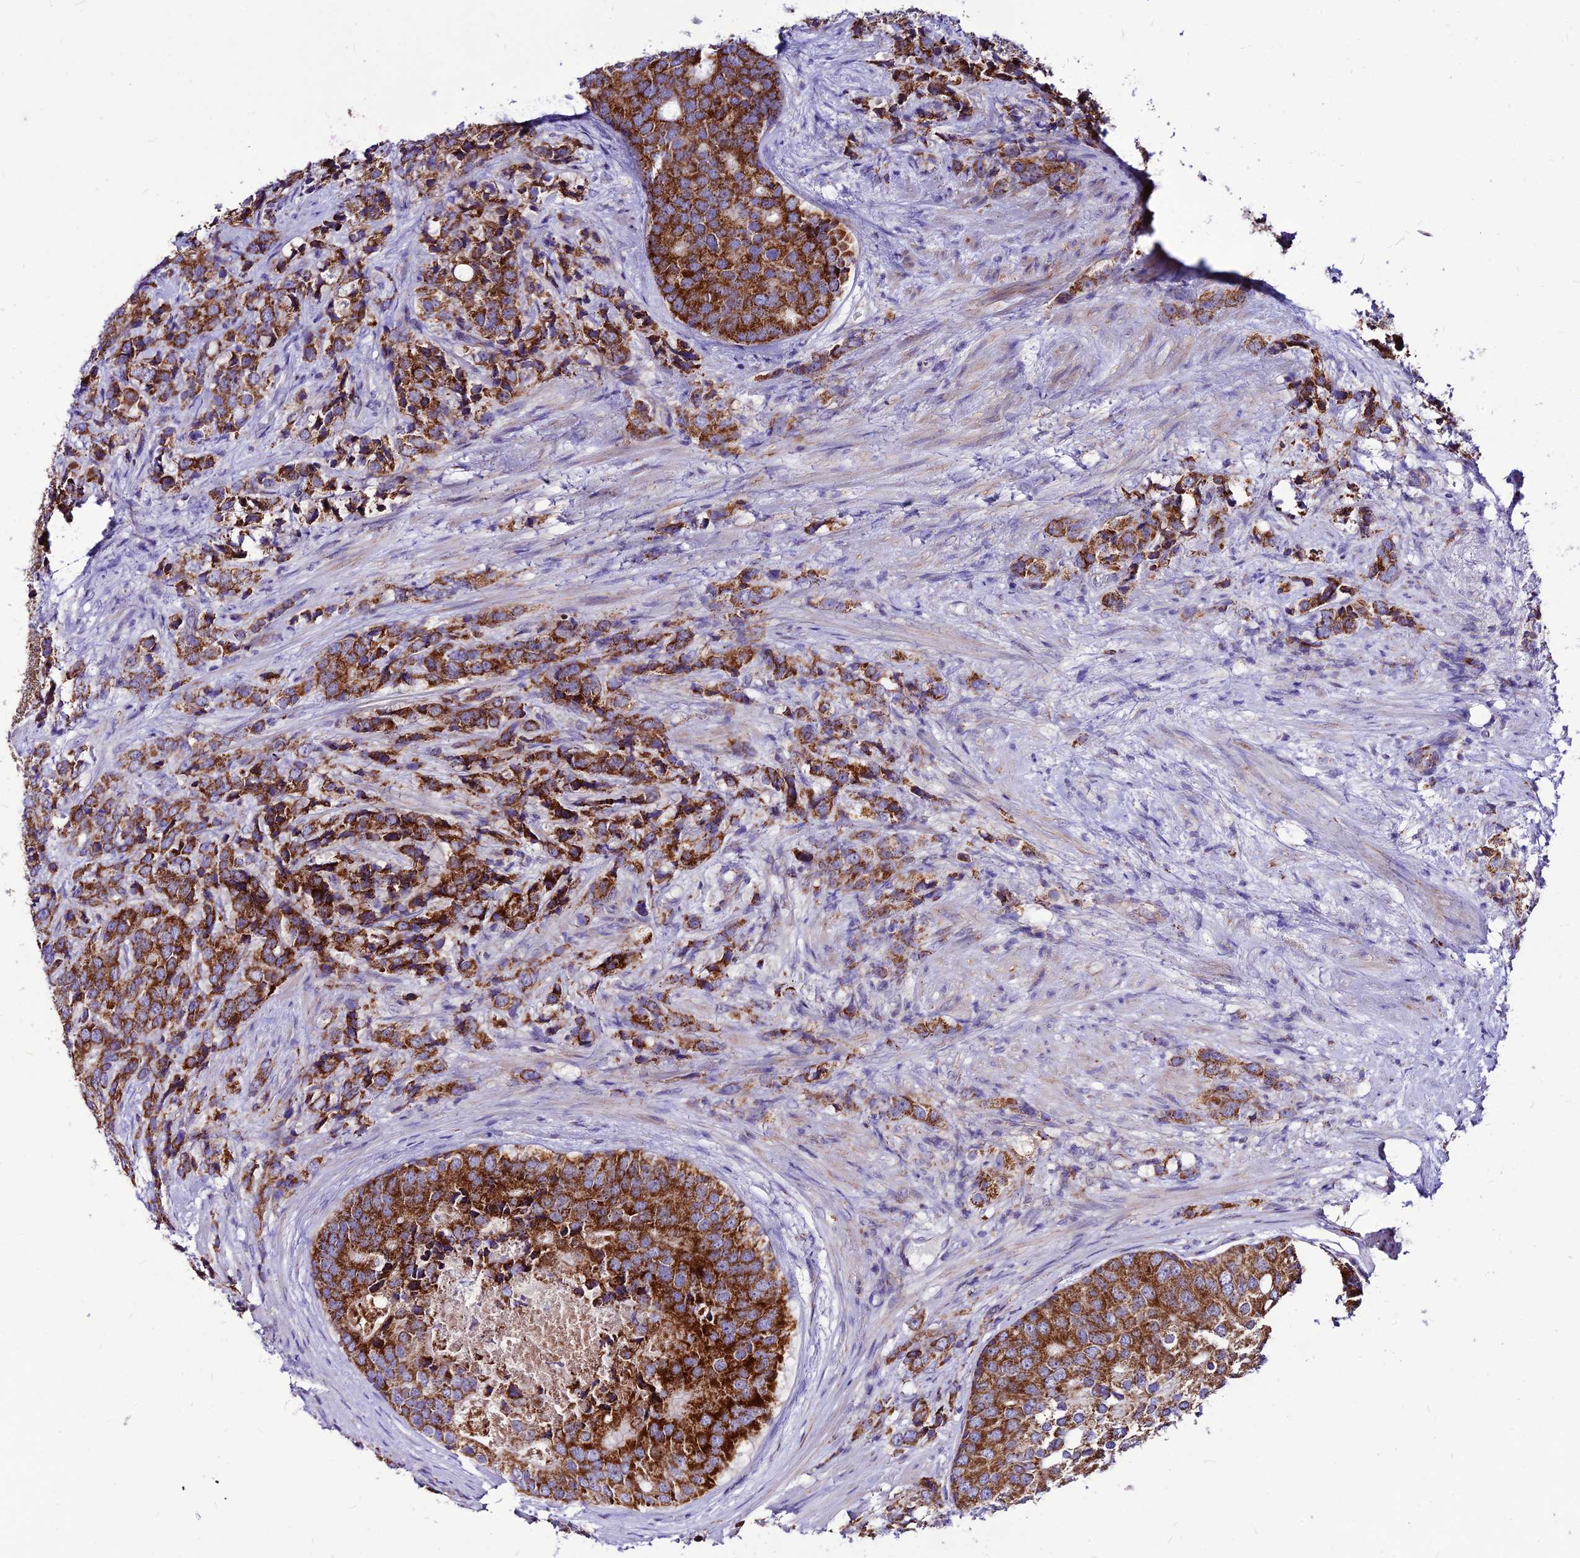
{"staining": {"intensity": "strong", "quantity": ">75%", "location": "cytoplasmic/membranous"}, "tissue": "prostate cancer", "cell_type": "Tumor cells", "image_type": "cancer", "snomed": [{"axis": "morphology", "description": "Adenocarcinoma, High grade"}, {"axis": "topography", "description": "Prostate"}], "caption": "Brown immunohistochemical staining in human prostate cancer (high-grade adenocarcinoma) demonstrates strong cytoplasmic/membranous staining in about >75% of tumor cells.", "gene": "ECI1", "patient": {"sex": "male", "age": 62}}